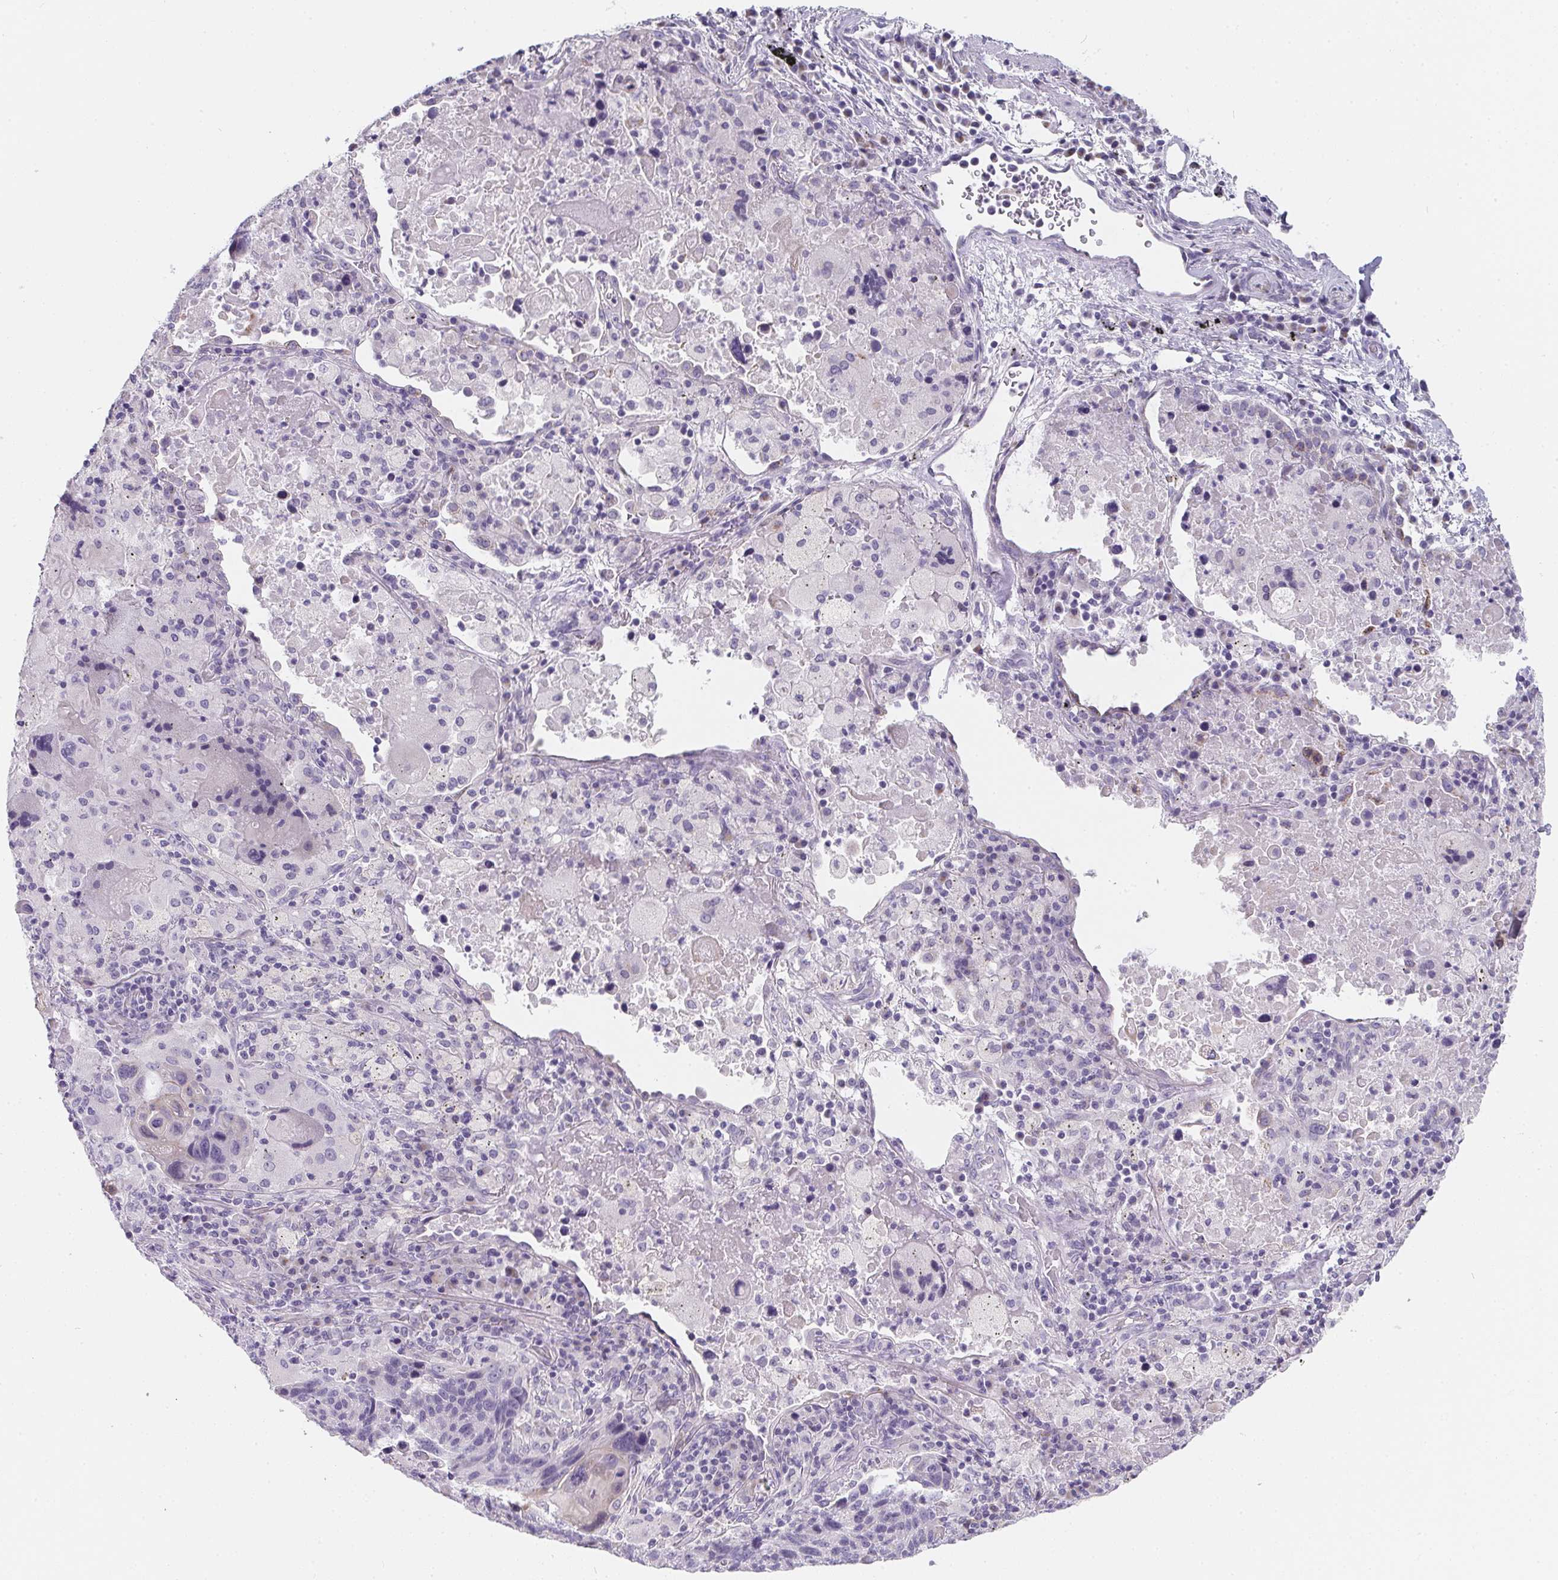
{"staining": {"intensity": "negative", "quantity": "none", "location": "none"}, "tissue": "lung cancer", "cell_type": "Tumor cells", "image_type": "cancer", "snomed": [{"axis": "morphology", "description": "Squamous cell carcinoma, NOS"}, {"axis": "topography", "description": "Lung"}], "caption": "Immunohistochemistry (IHC) photomicrograph of lung squamous cell carcinoma stained for a protein (brown), which exhibits no positivity in tumor cells. (DAB immunohistochemistry visualized using brightfield microscopy, high magnification).", "gene": "MAP1A", "patient": {"sex": "male", "age": 68}}